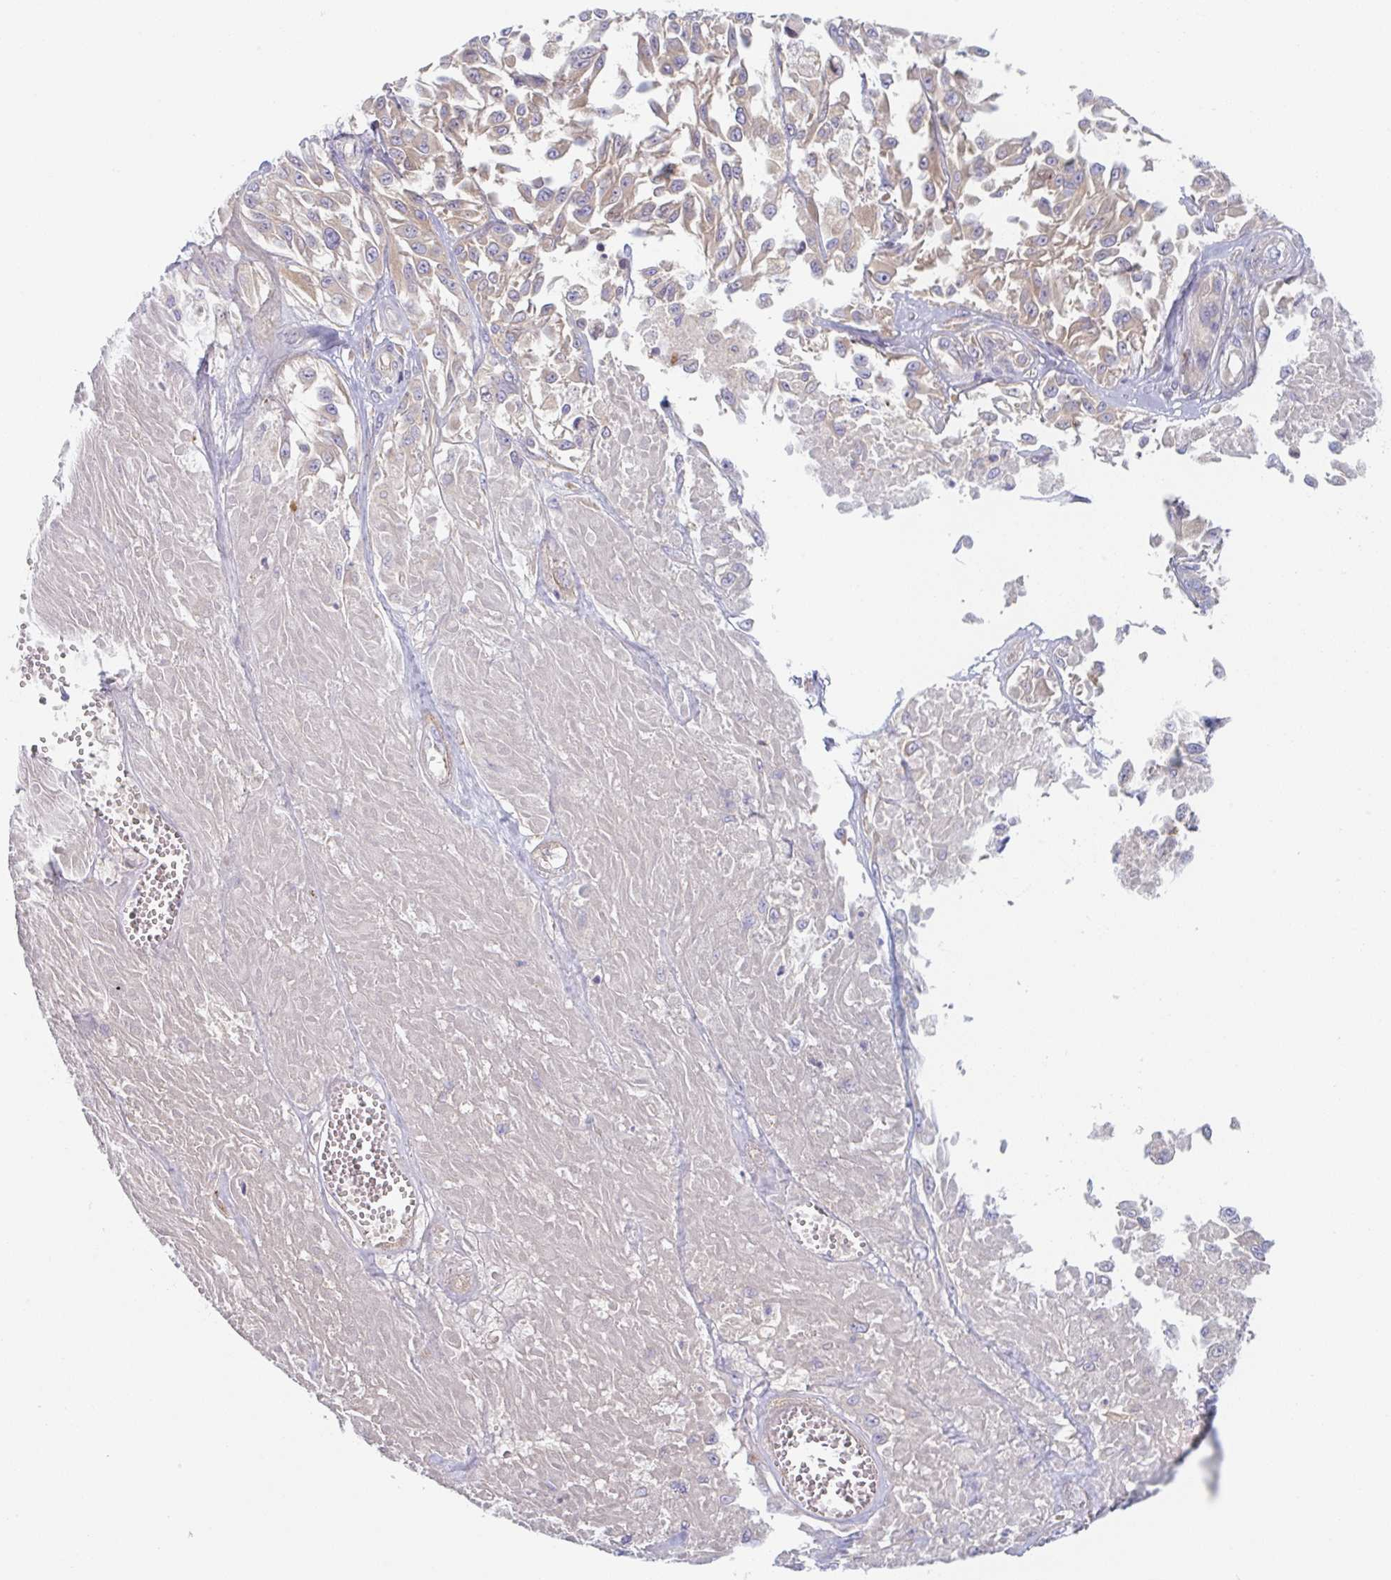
{"staining": {"intensity": "weak", "quantity": "25%-75%", "location": "cytoplasmic/membranous"}, "tissue": "melanoma", "cell_type": "Tumor cells", "image_type": "cancer", "snomed": [{"axis": "morphology", "description": "Malignant melanoma, NOS"}, {"axis": "topography", "description": "Skin"}], "caption": "Immunohistochemistry image of neoplastic tissue: melanoma stained using immunohistochemistry (IHC) shows low levels of weak protein expression localized specifically in the cytoplasmic/membranous of tumor cells, appearing as a cytoplasmic/membranous brown color.", "gene": "AMPD2", "patient": {"sex": "male", "age": 94}}